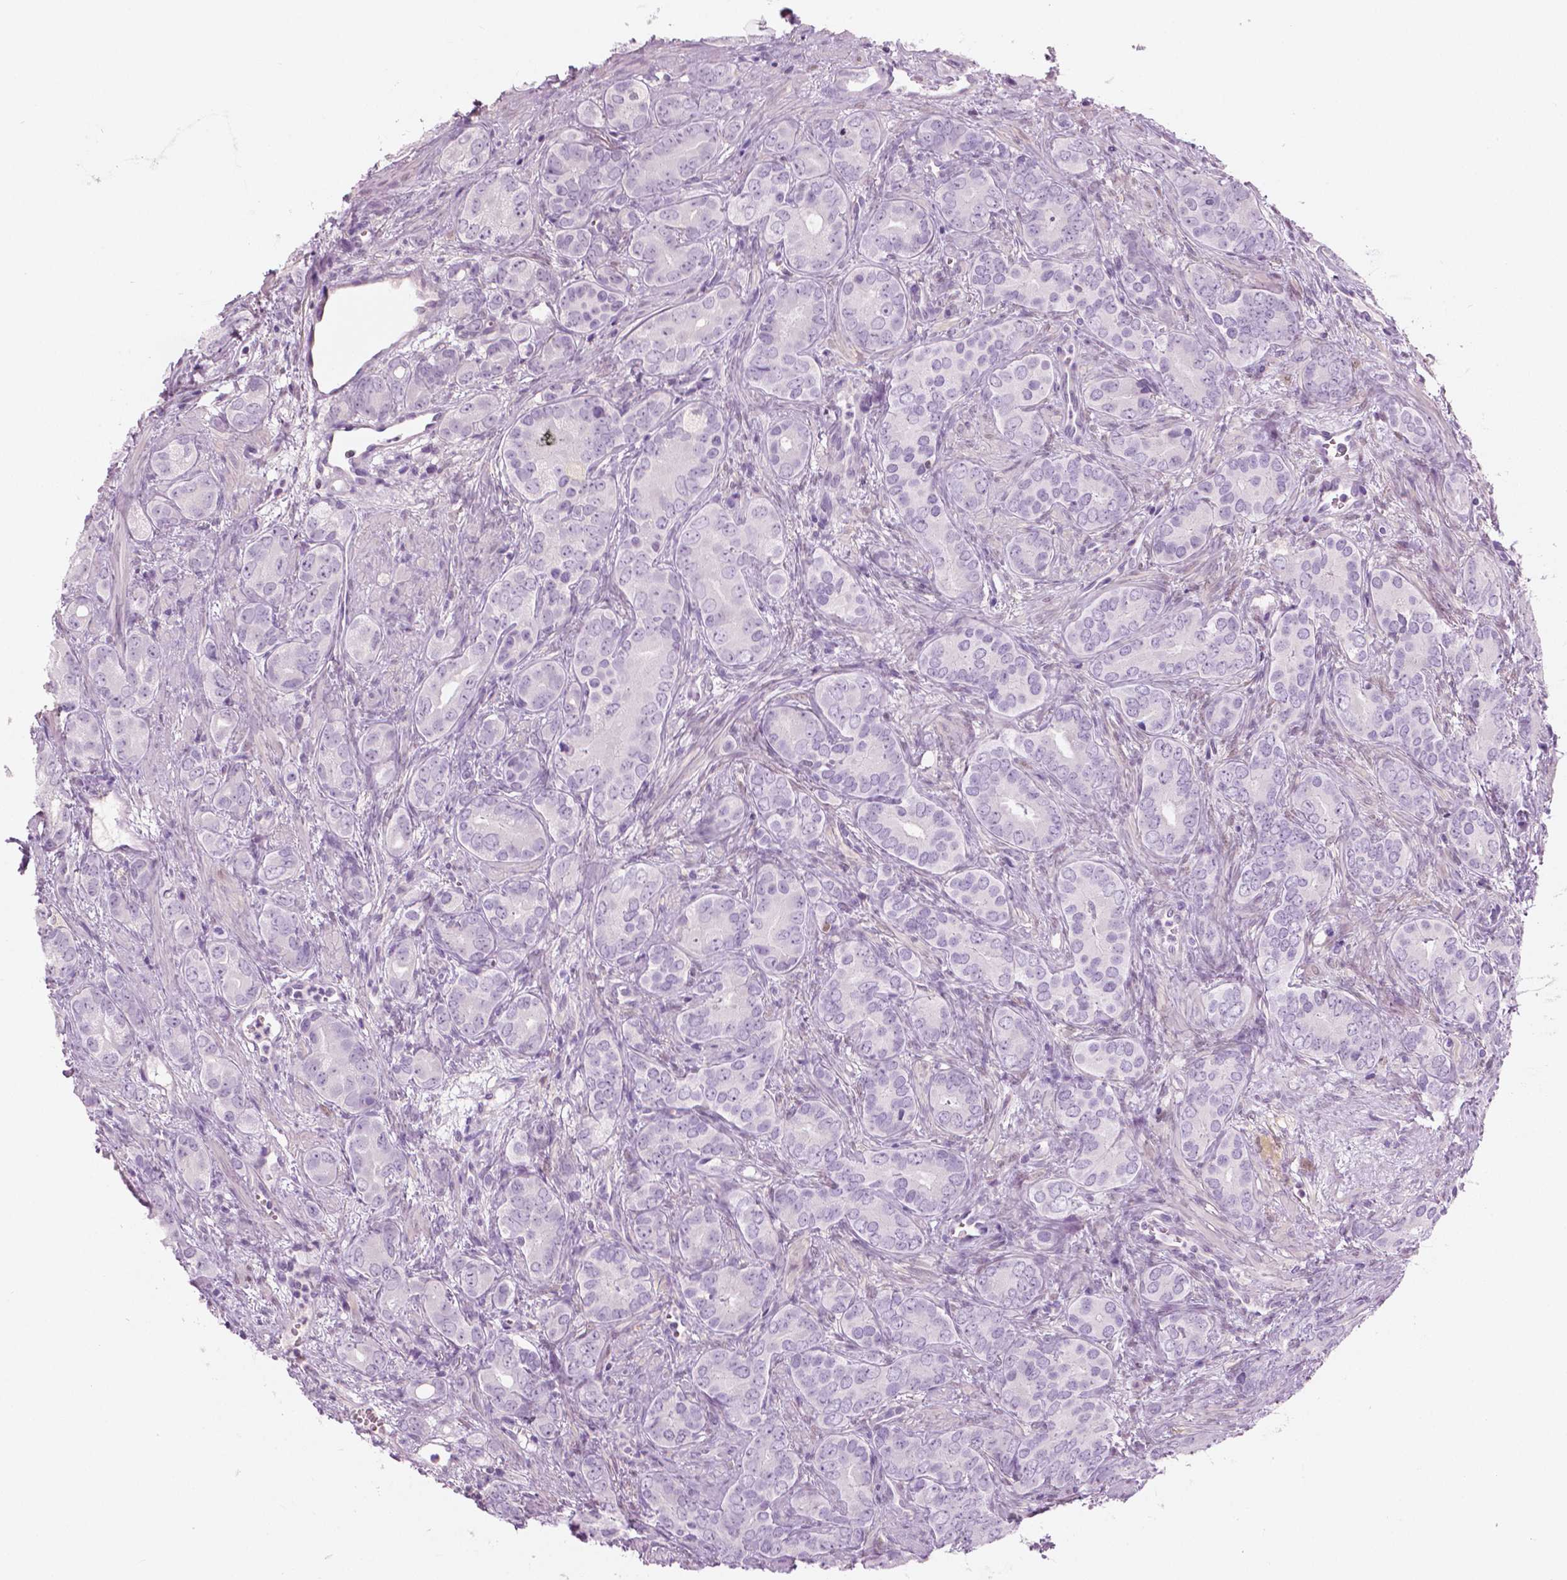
{"staining": {"intensity": "negative", "quantity": "none", "location": "none"}, "tissue": "prostate cancer", "cell_type": "Tumor cells", "image_type": "cancer", "snomed": [{"axis": "morphology", "description": "Adenocarcinoma, High grade"}, {"axis": "topography", "description": "Prostate"}], "caption": "IHC image of neoplastic tissue: human prostate high-grade adenocarcinoma stained with DAB (3,3'-diaminobenzidine) exhibits no significant protein expression in tumor cells.", "gene": "GALM", "patient": {"sex": "male", "age": 84}}